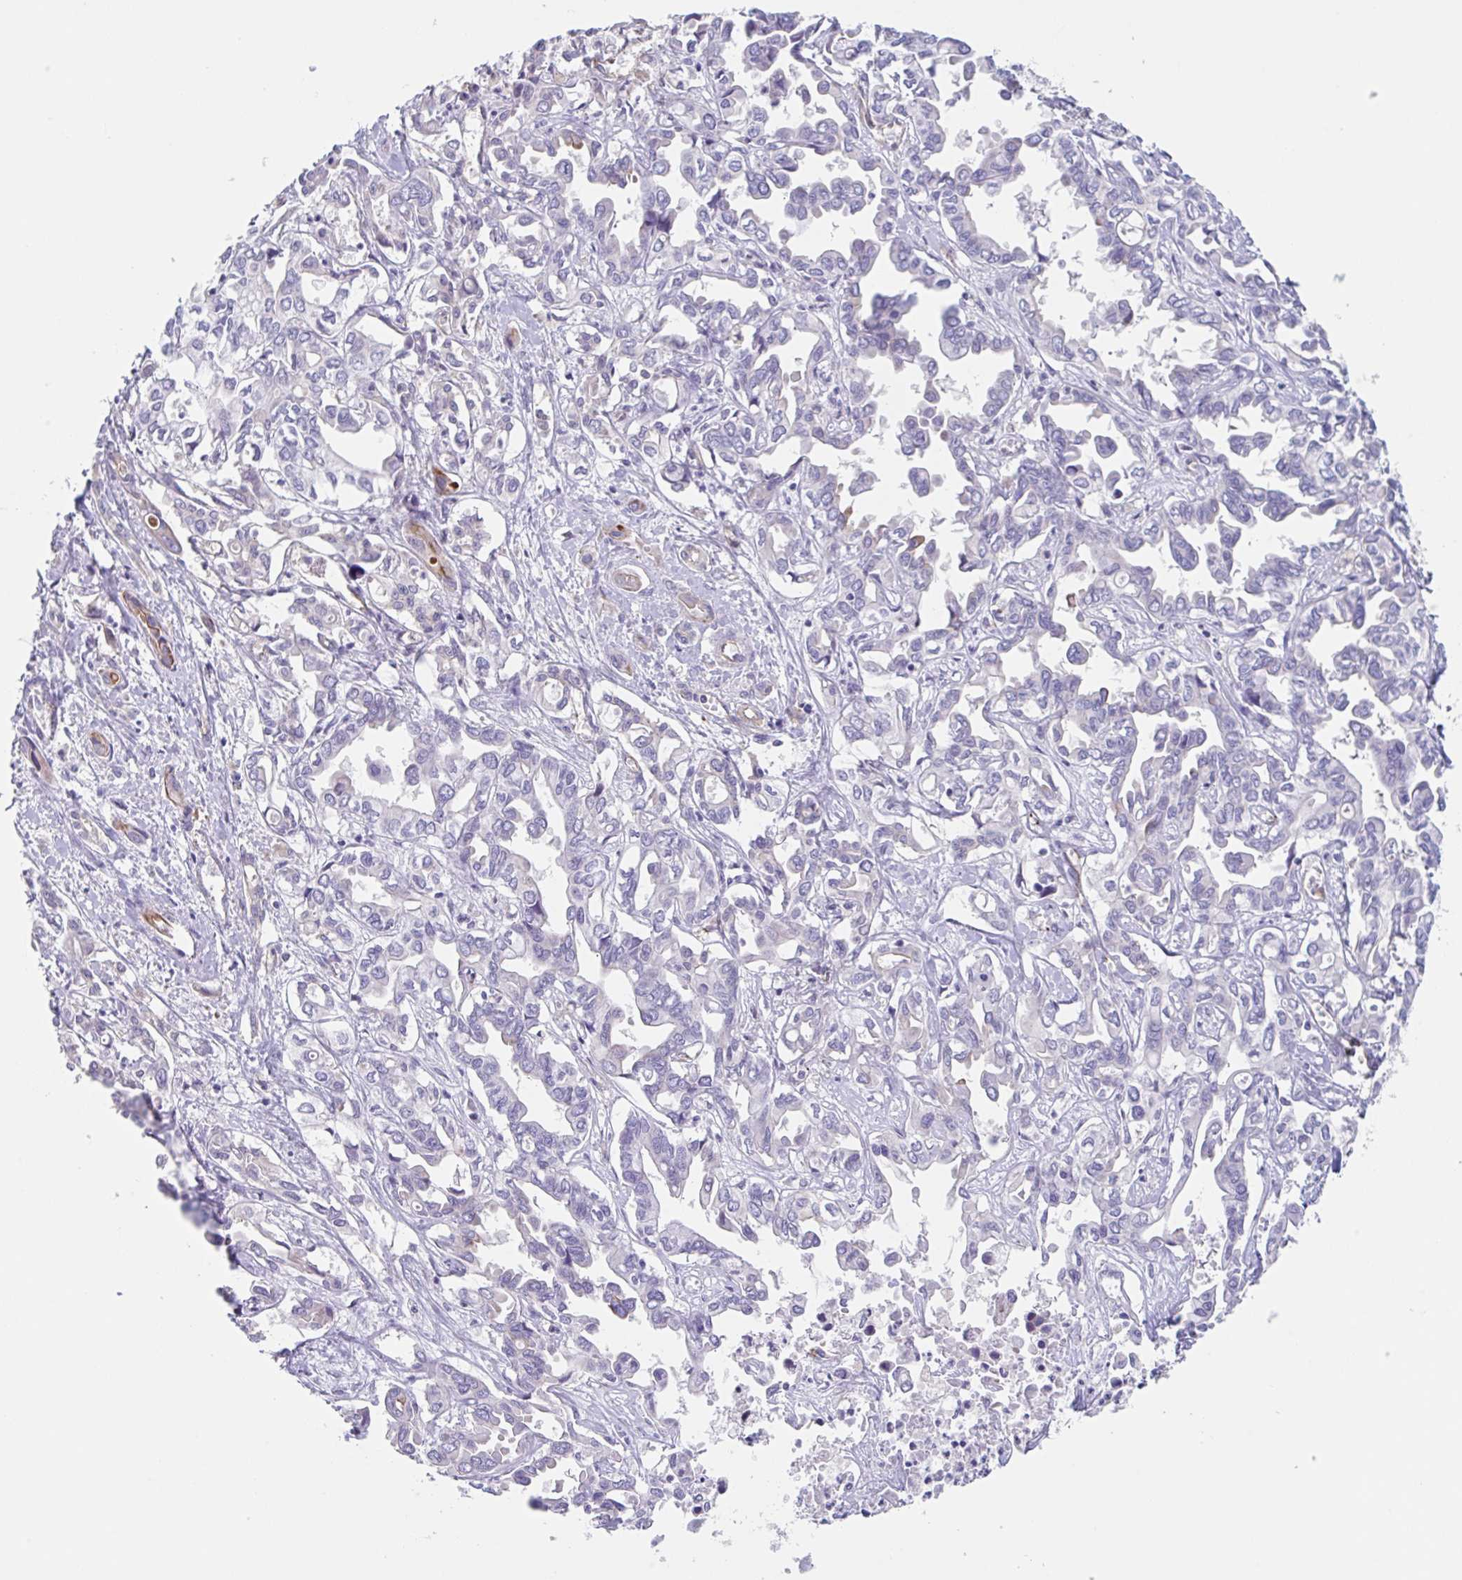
{"staining": {"intensity": "negative", "quantity": "none", "location": "none"}, "tissue": "liver cancer", "cell_type": "Tumor cells", "image_type": "cancer", "snomed": [{"axis": "morphology", "description": "Cholangiocarcinoma"}, {"axis": "topography", "description": "Liver"}], "caption": "This micrograph is of liver cholangiocarcinoma stained with immunohistochemistry (IHC) to label a protein in brown with the nuclei are counter-stained blue. There is no positivity in tumor cells.", "gene": "EHD4", "patient": {"sex": "female", "age": 64}}